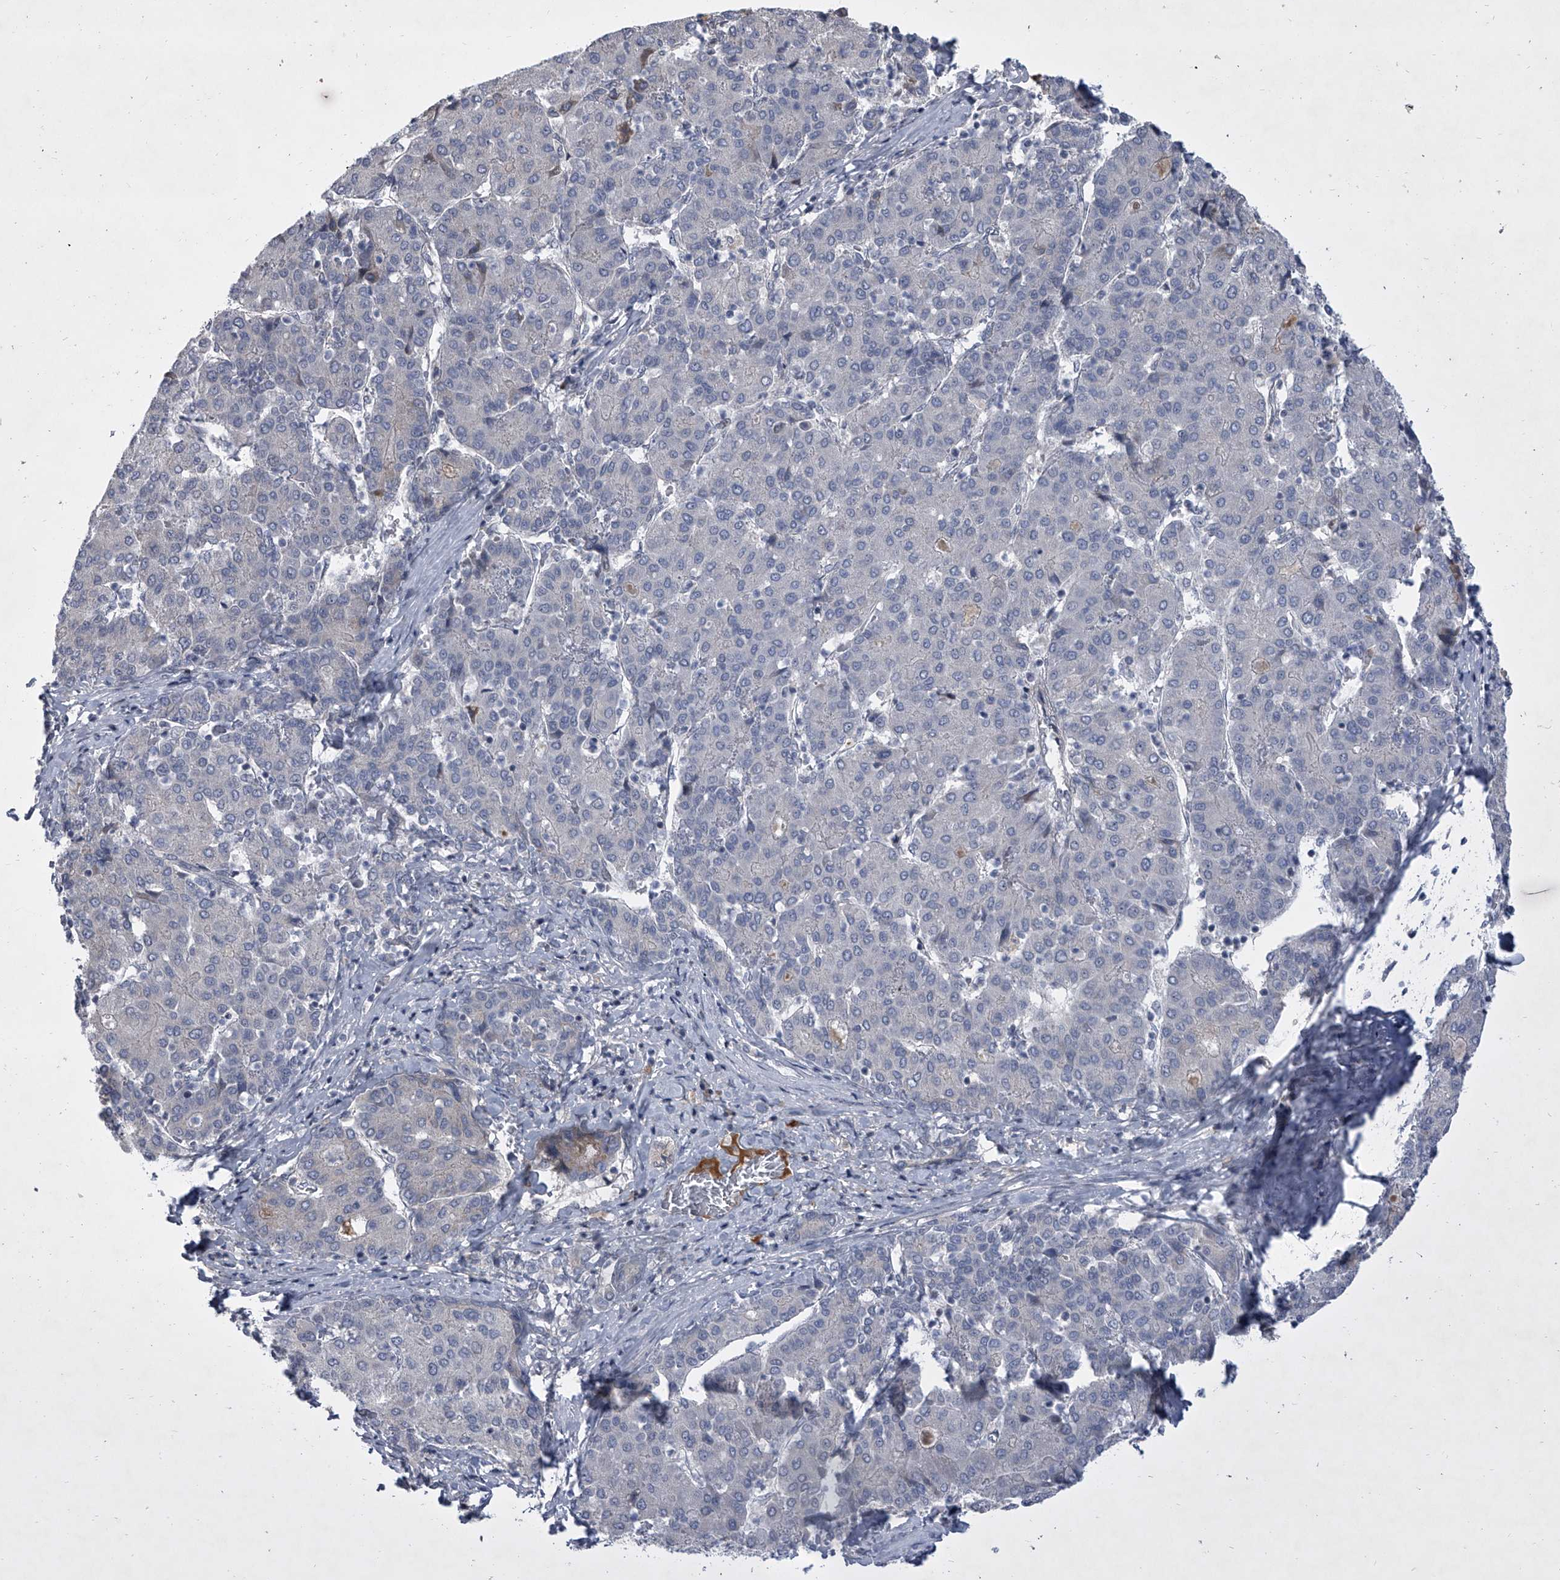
{"staining": {"intensity": "negative", "quantity": "none", "location": "none"}, "tissue": "liver cancer", "cell_type": "Tumor cells", "image_type": "cancer", "snomed": [{"axis": "morphology", "description": "Carcinoma, Hepatocellular, NOS"}, {"axis": "topography", "description": "Liver"}], "caption": "Tumor cells are negative for protein expression in human hepatocellular carcinoma (liver).", "gene": "HEATR6", "patient": {"sex": "male", "age": 65}}